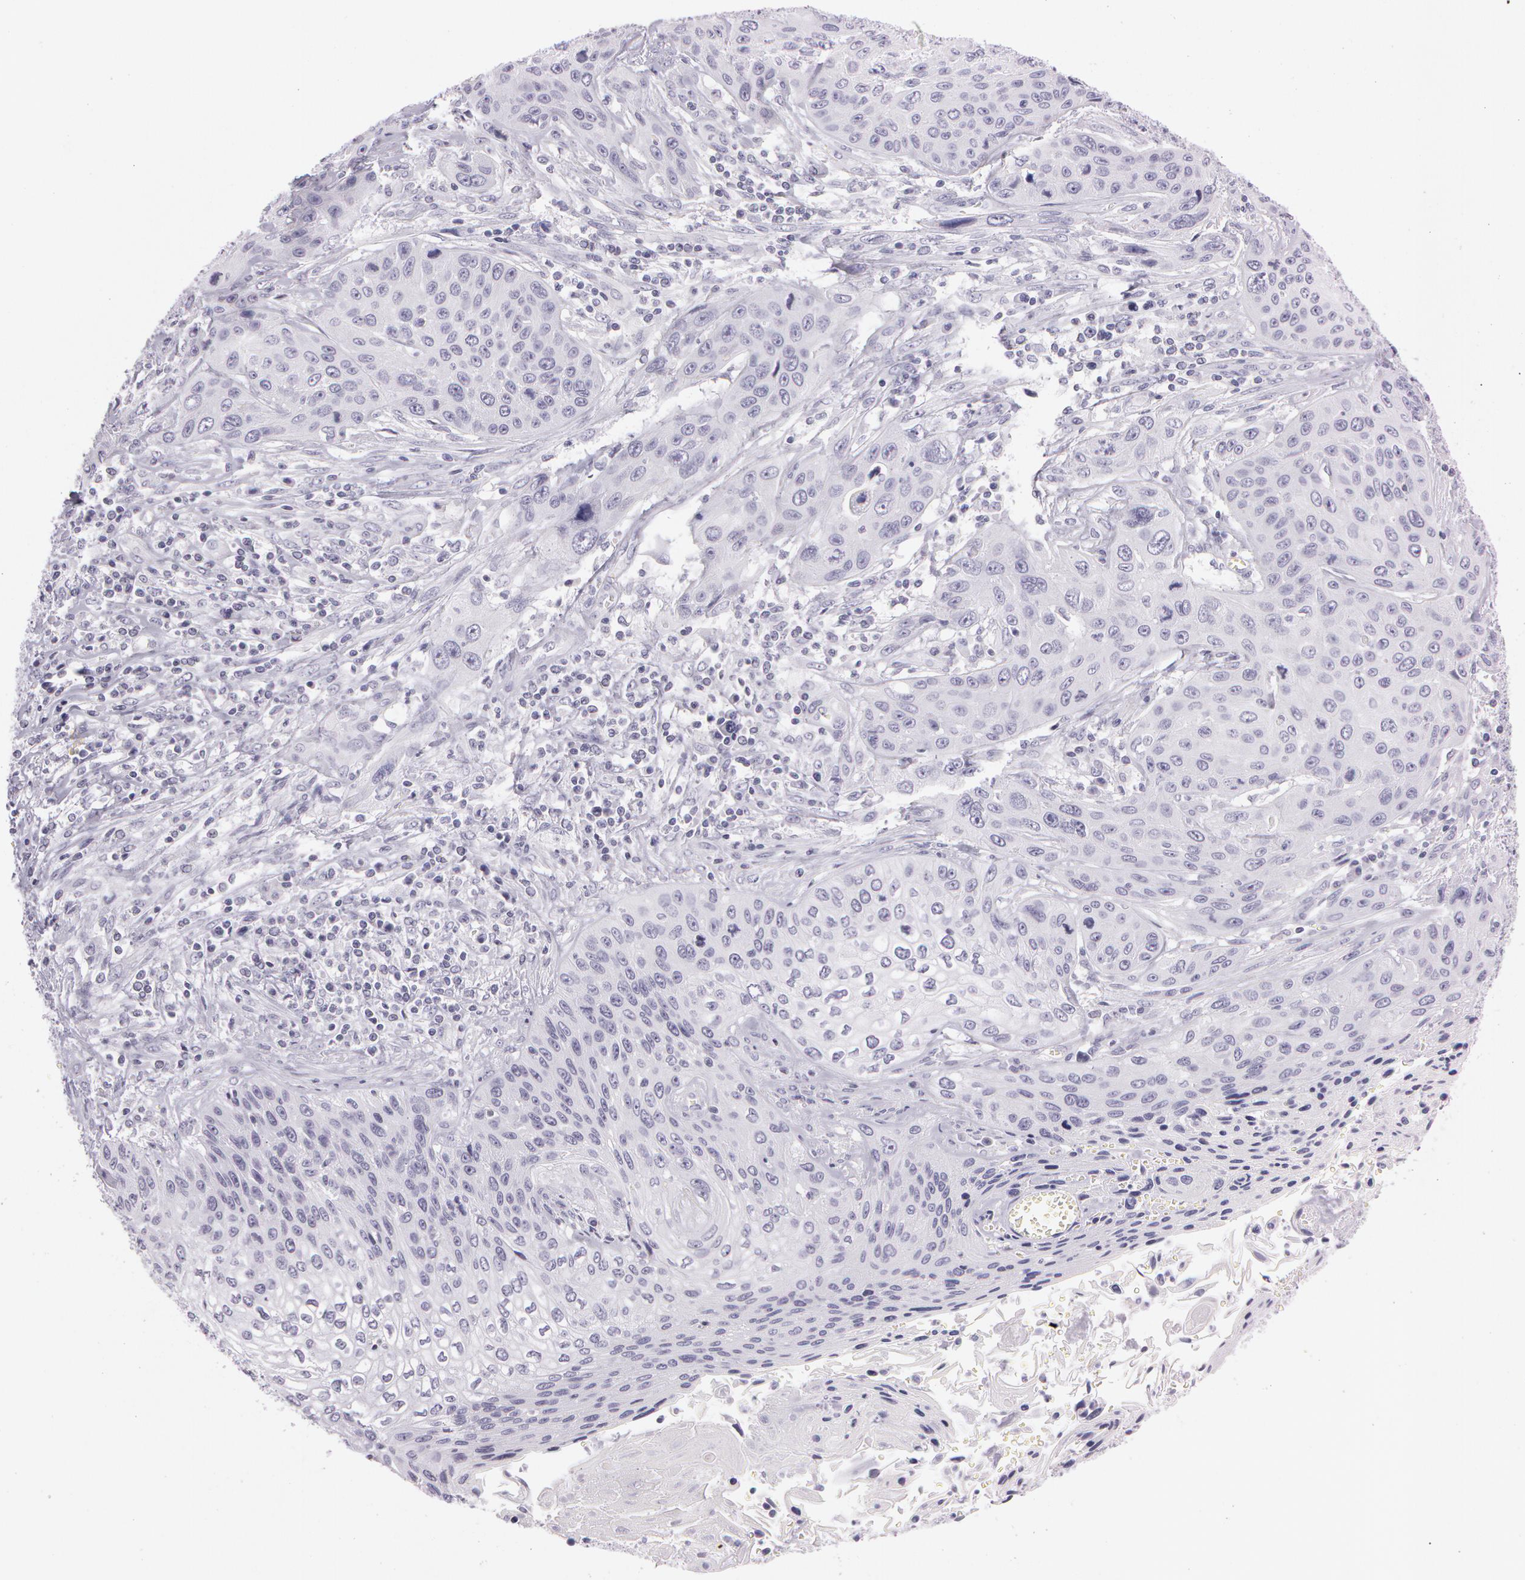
{"staining": {"intensity": "negative", "quantity": "none", "location": "none"}, "tissue": "cervical cancer", "cell_type": "Tumor cells", "image_type": "cancer", "snomed": [{"axis": "morphology", "description": "Squamous cell carcinoma, NOS"}, {"axis": "topography", "description": "Cervix"}], "caption": "Cervical cancer was stained to show a protein in brown. There is no significant expression in tumor cells.", "gene": "OTC", "patient": {"sex": "female", "age": 32}}